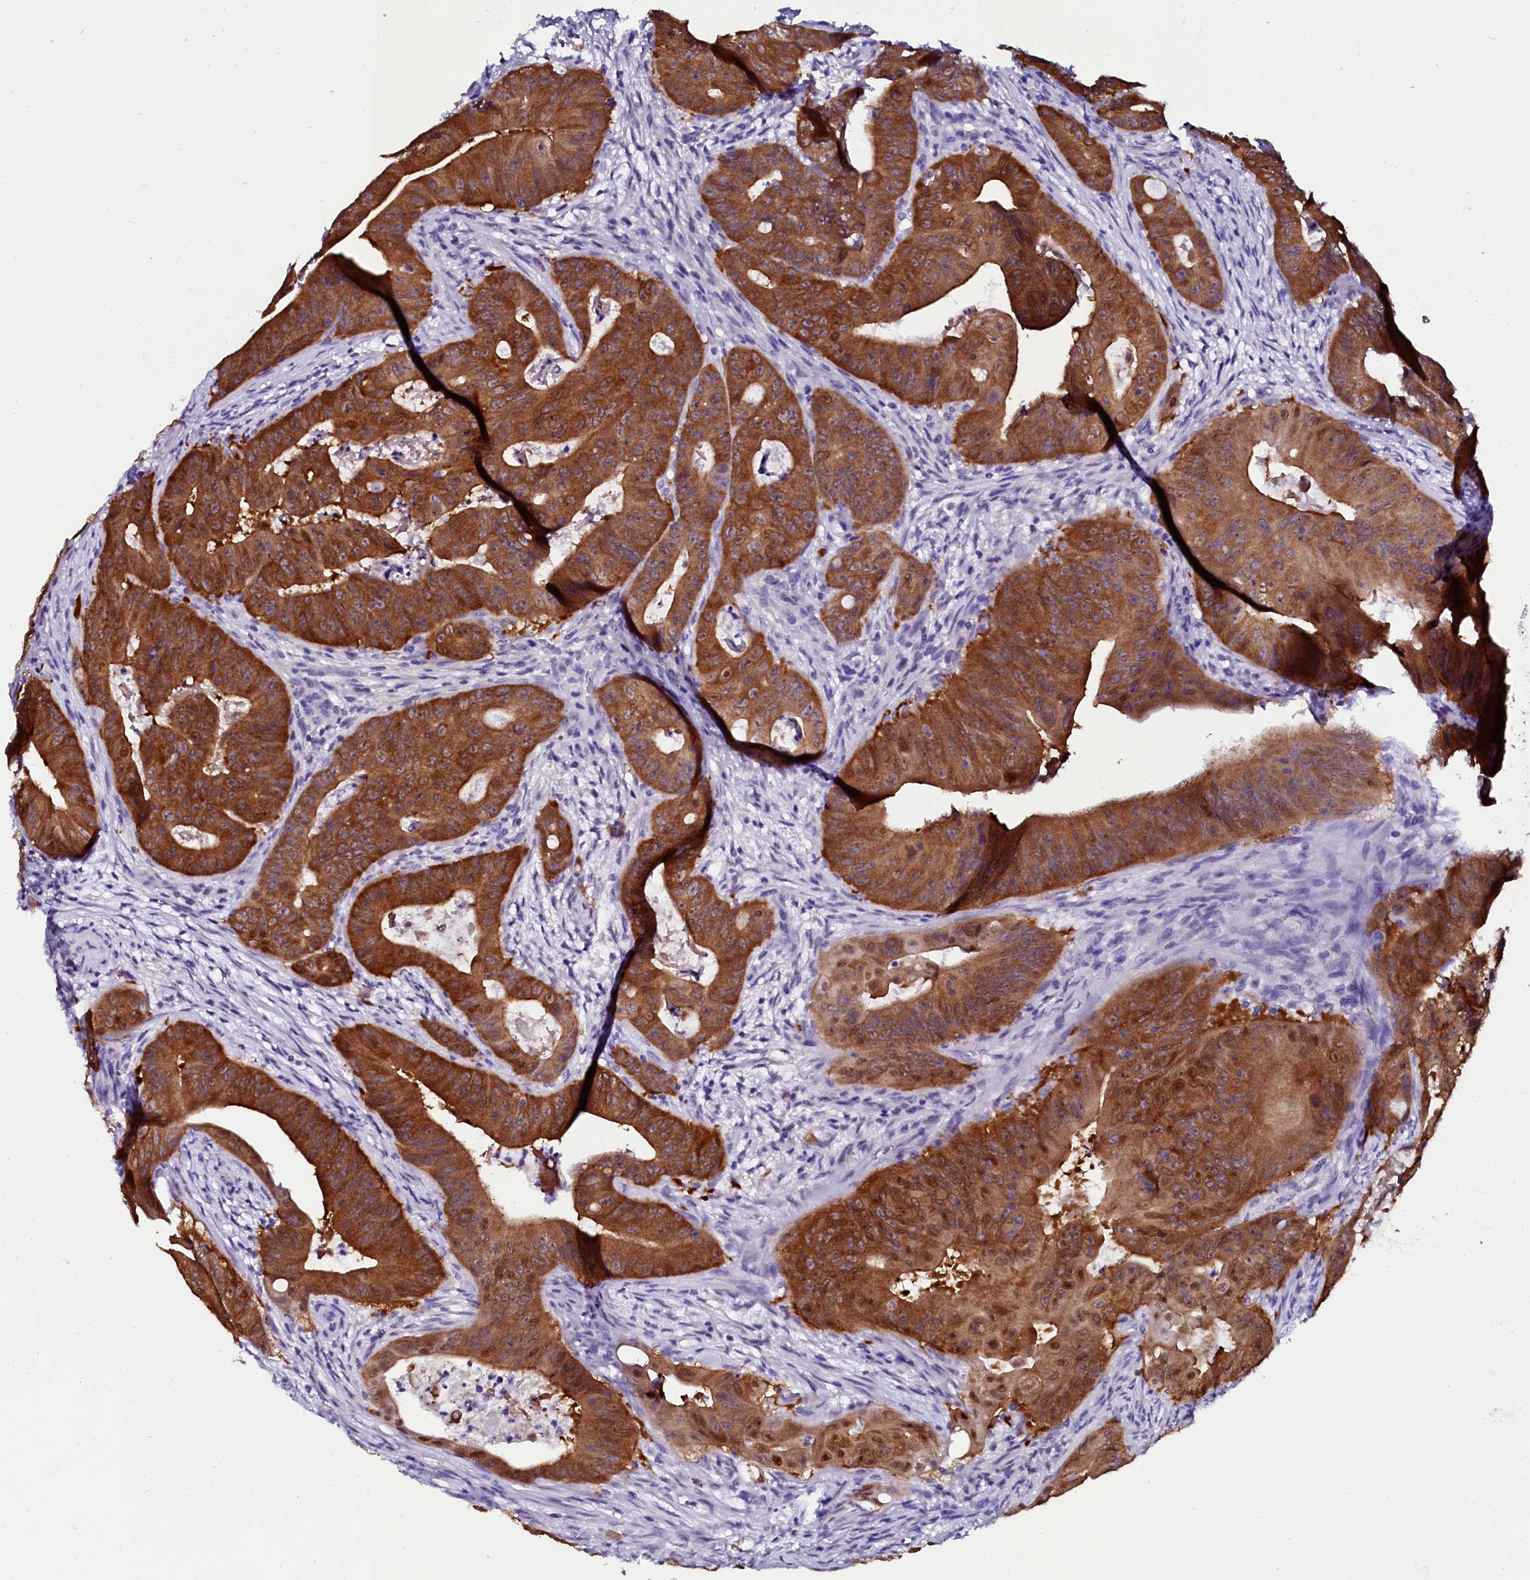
{"staining": {"intensity": "strong", "quantity": ">75%", "location": "cytoplasmic/membranous"}, "tissue": "colorectal cancer", "cell_type": "Tumor cells", "image_type": "cancer", "snomed": [{"axis": "morphology", "description": "Adenocarcinoma, NOS"}, {"axis": "topography", "description": "Rectum"}], "caption": "Human colorectal cancer stained with a protein marker demonstrates strong staining in tumor cells.", "gene": "SORD", "patient": {"sex": "female", "age": 75}}